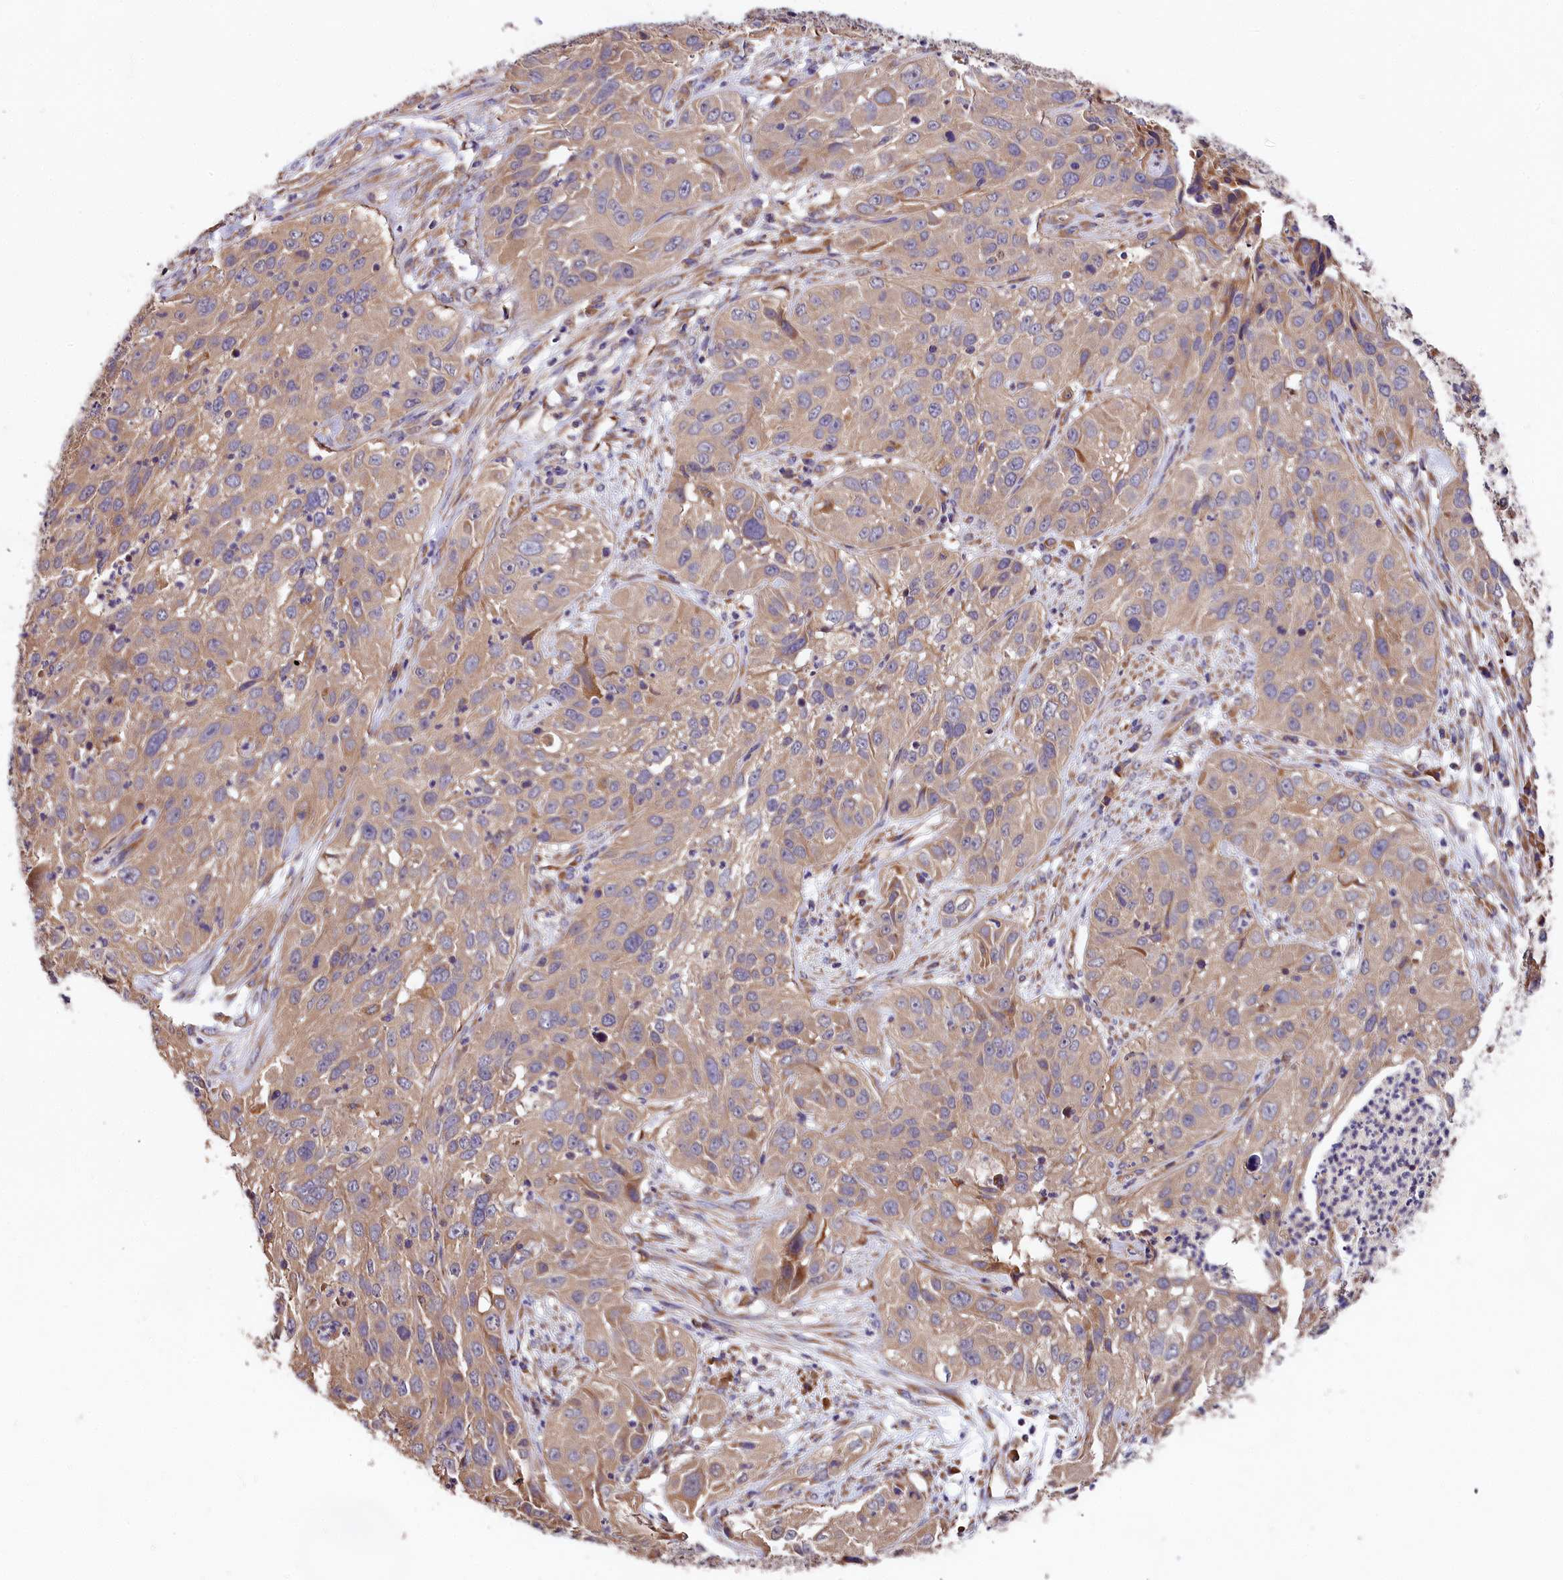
{"staining": {"intensity": "weak", "quantity": "<25%", "location": "cytoplasmic/membranous"}, "tissue": "cervical cancer", "cell_type": "Tumor cells", "image_type": "cancer", "snomed": [{"axis": "morphology", "description": "Squamous cell carcinoma, NOS"}, {"axis": "topography", "description": "Cervix"}], "caption": "Micrograph shows no protein positivity in tumor cells of cervical cancer (squamous cell carcinoma) tissue.", "gene": "SPG11", "patient": {"sex": "female", "age": 32}}